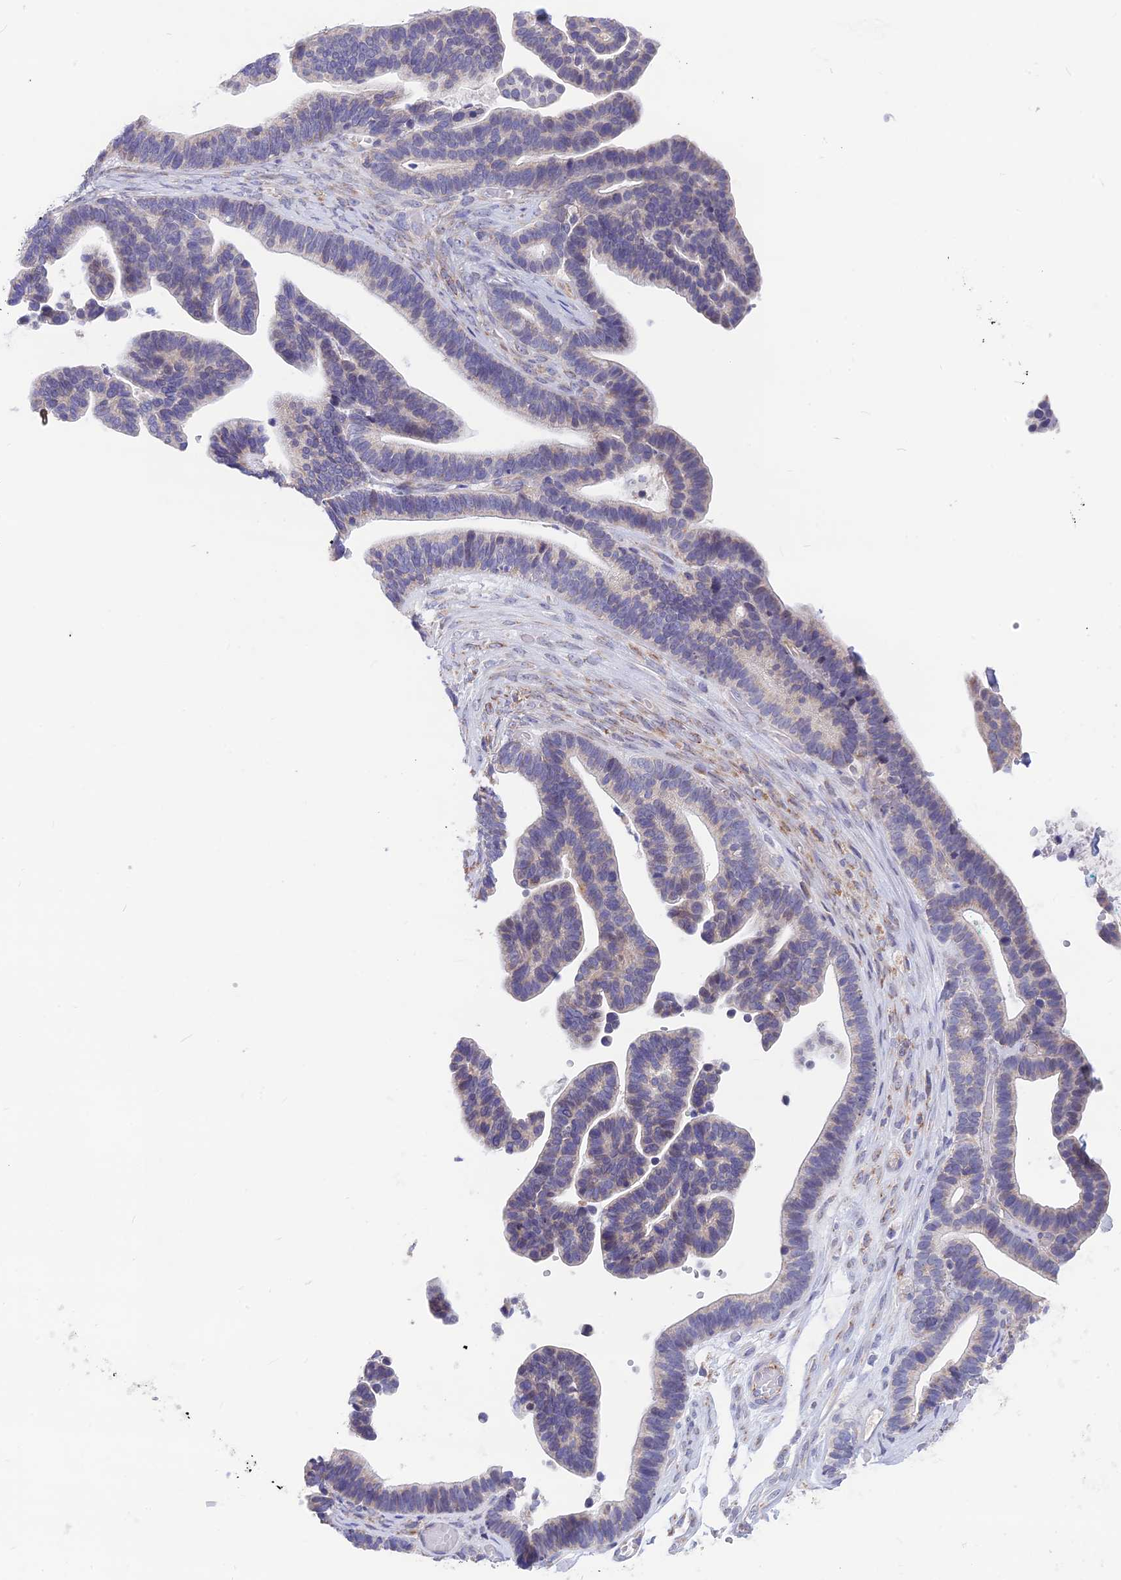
{"staining": {"intensity": "negative", "quantity": "none", "location": "none"}, "tissue": "ovarian cancer", "cell_type": "Tumor cells", "image_type": "cancer", "snomed": [{"axis": "morphology", "description": "Cystadenocarcinoma, serous, NOS"}, {"axis": "topography", "description": "Ovary"}], "caption": "Ovarian cancer was stained to show a protein in brown. There is no significant positivity in tumor cells.", "gene": "PLAC9", "patient": {"sex": "female", "age": 56}}